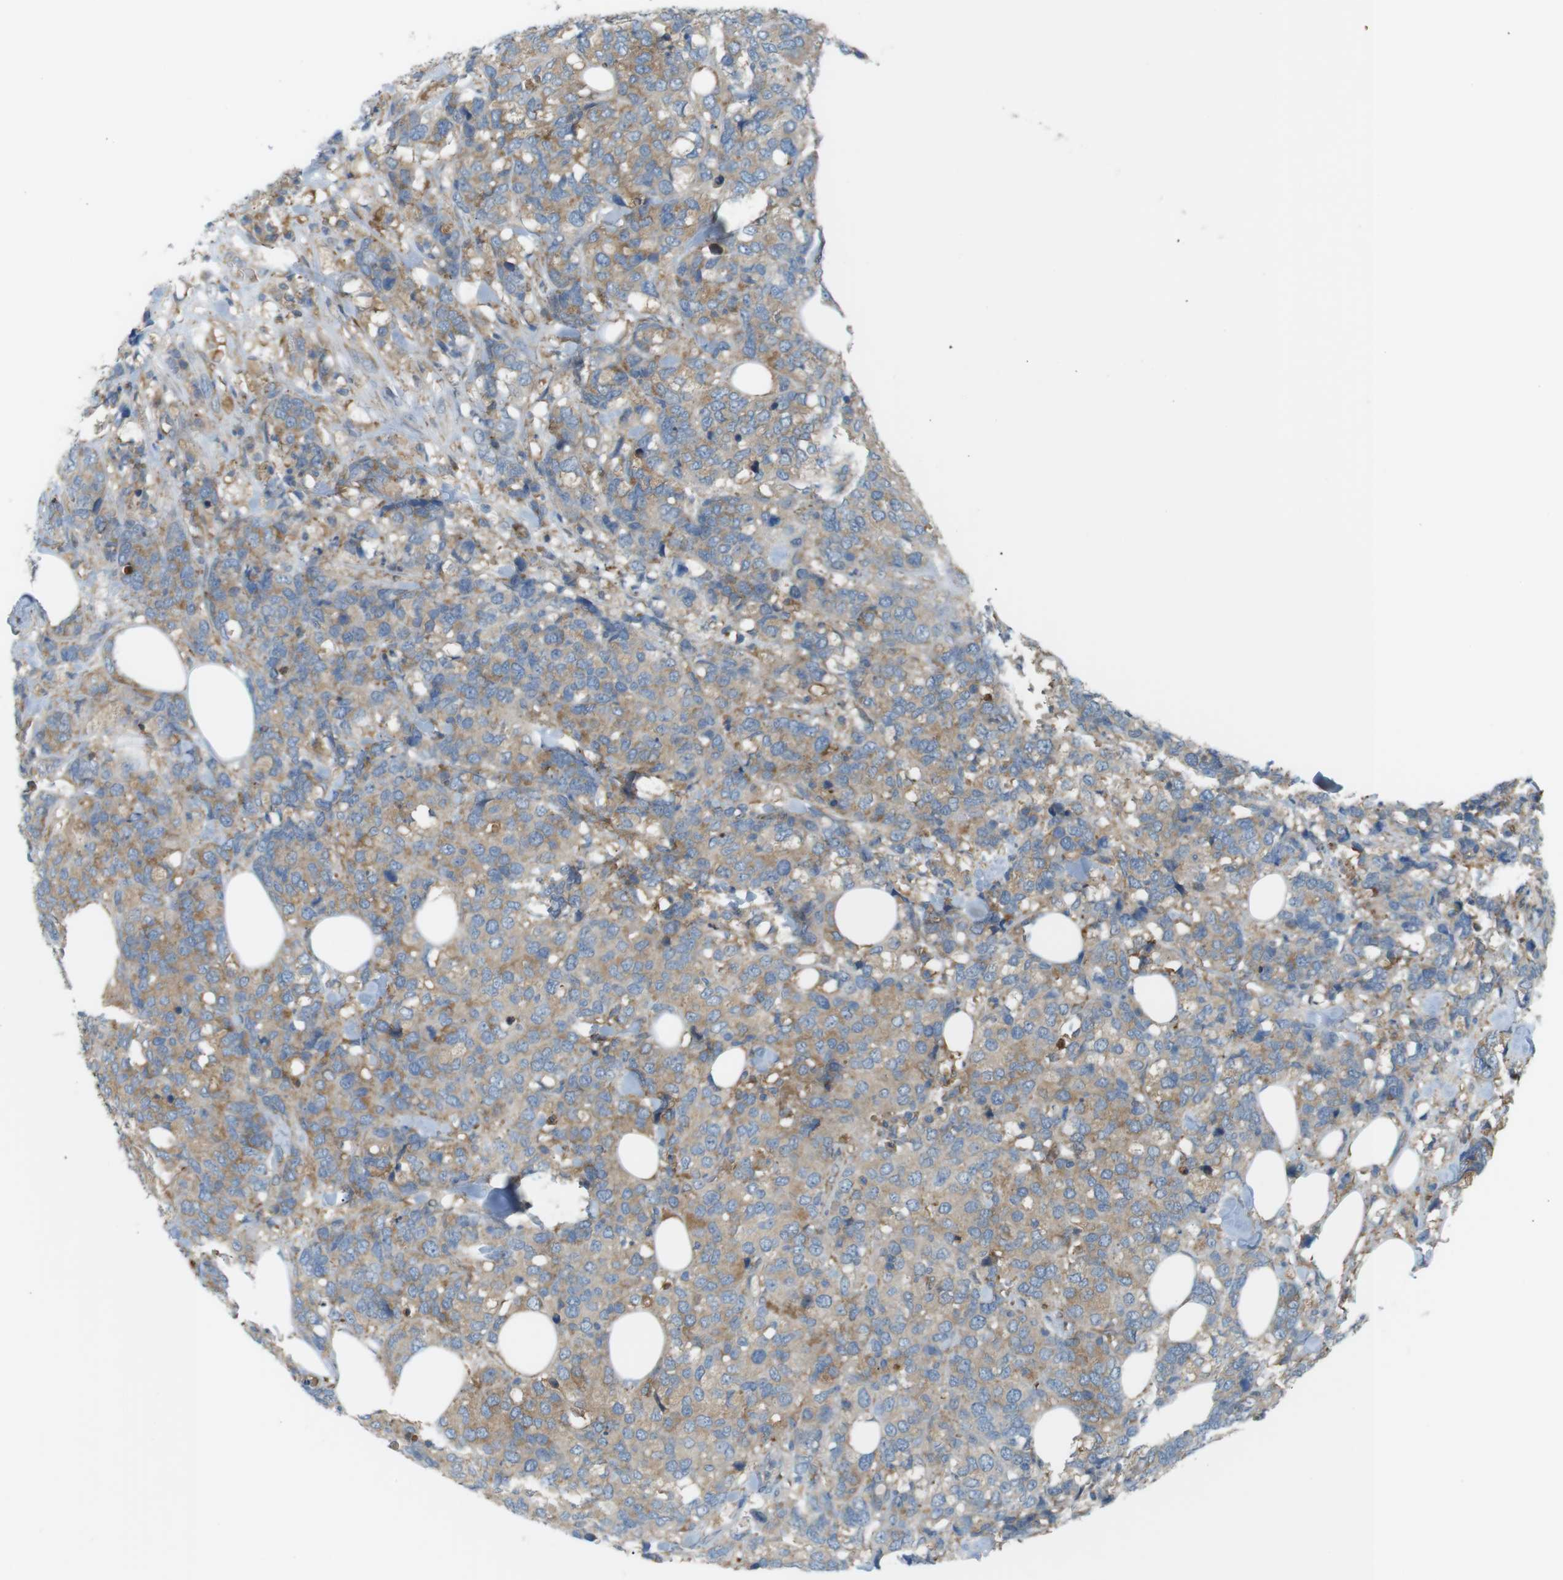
{"staining": {"intensity": "weak", "quantity": ">75%", "location": "cytoplasmic/membranous"}, "tissue": "breast cancer", "cell_type": "Tumor cells", "image_type": "cancer", "snomed": [{"axis": "morphology", "description": "Lobular carcinoma"}, {"axis": "topography", "description": "Breast"}], "caption": "The immunohistochemical stain labels weak cytoplasmic/membranous staining in tumor cells of breast lobular carcinoma tissue.", "gene": "PEPD", "patient": {"sex": "female", "age": 59}}